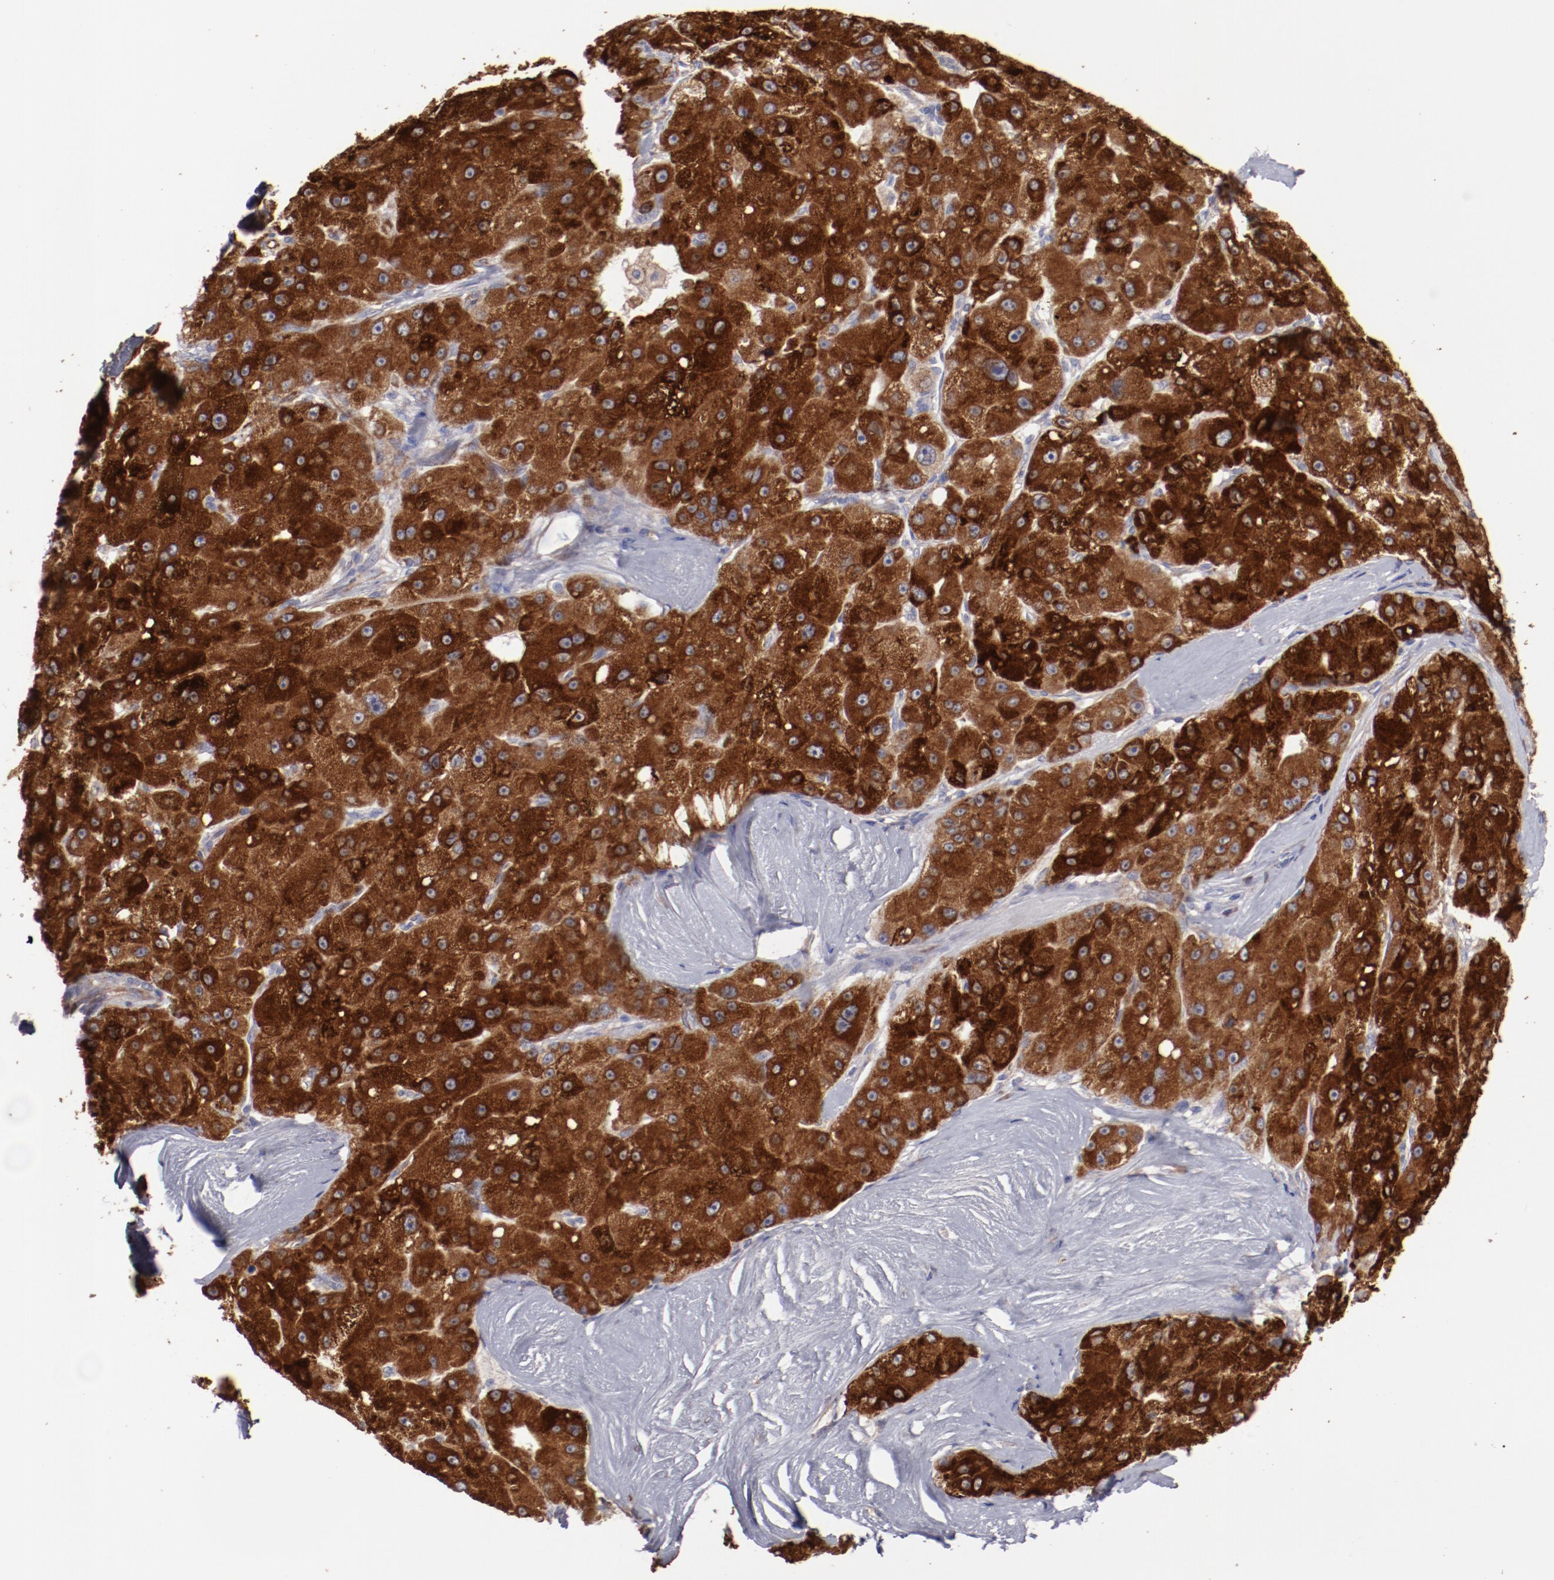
{"staining": {"intensity": "moderate", "quantity": ">75%", "location": "cytoplasmic/membranous"}, "tissue": "liver cancer", "cell_type": "Tumor cells", "image_type": "cancer", "snomed": [{"axis": "morphology", "description": "Carcinoma, Hepatocellular, NOS"}, {"axis": "topography", "description": "Liver"}], "caption": "Approximately >75% of tumor cells in human liver cancer demonstrate moderate cytoplasmic/membranous protein positivity as visualized by brown immunohistochemical staining.", "gene": "ENTPD5", "patient": {"sex": "male", "age": 80}}